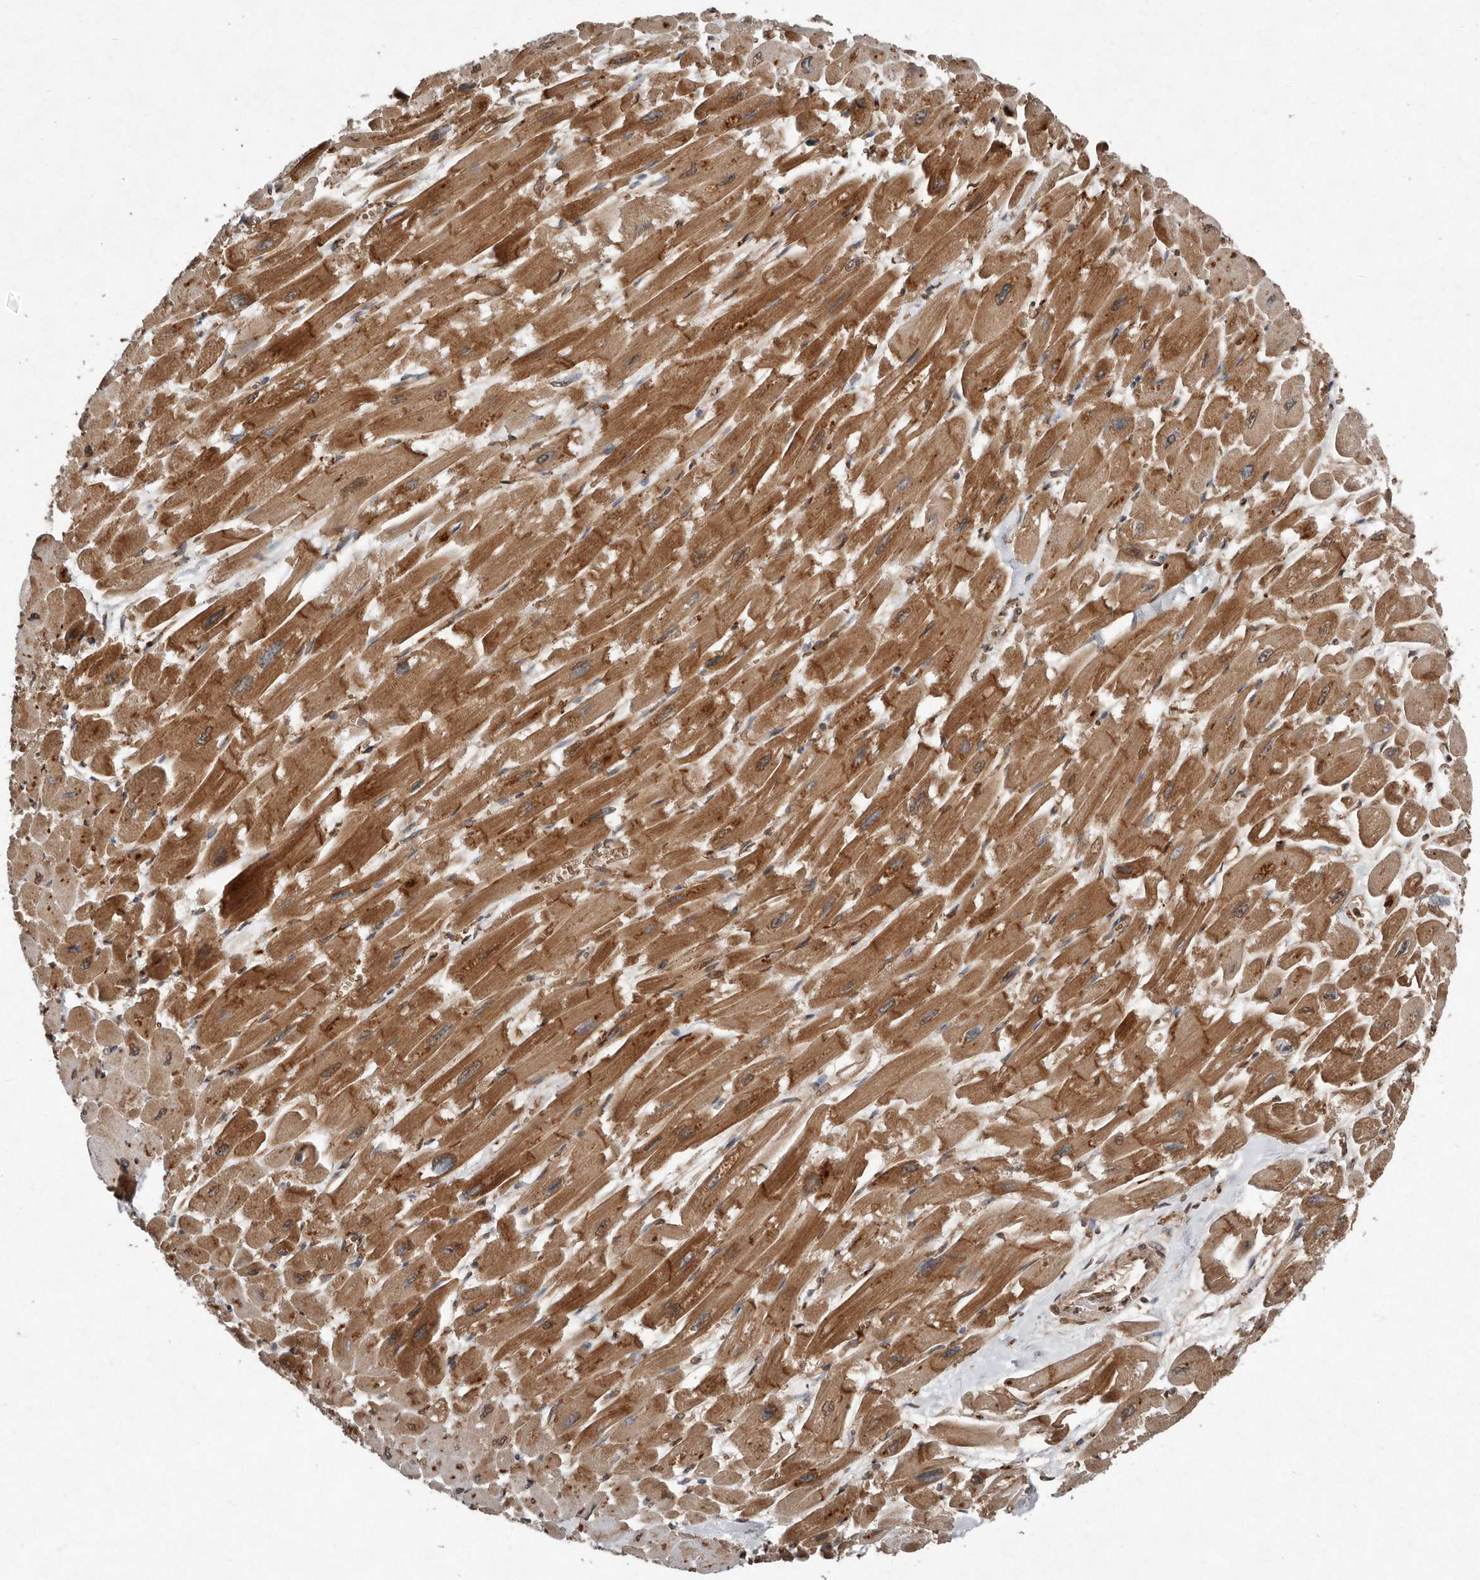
{"staining": {"intensity": "moderate", "quantity": ">75%", "location": "cytoplasmic/membranous"}, "tissue": "heart muscle", "cell_type": "Cardiomyocytes", "image_type": "normal", "snomed": [{"axis": "morphology", "description": "Normal tissue, NOS"}, {"axis": "topography", "description": "Heart"}], "caption": "Protein analysis of benign heart muscle exhibits moderate cytoplasmic/membranous expression in about >75% of cardiomyocytes.", "gene": "DIP2C", "patient": {"sex": "male", "age": 54}}